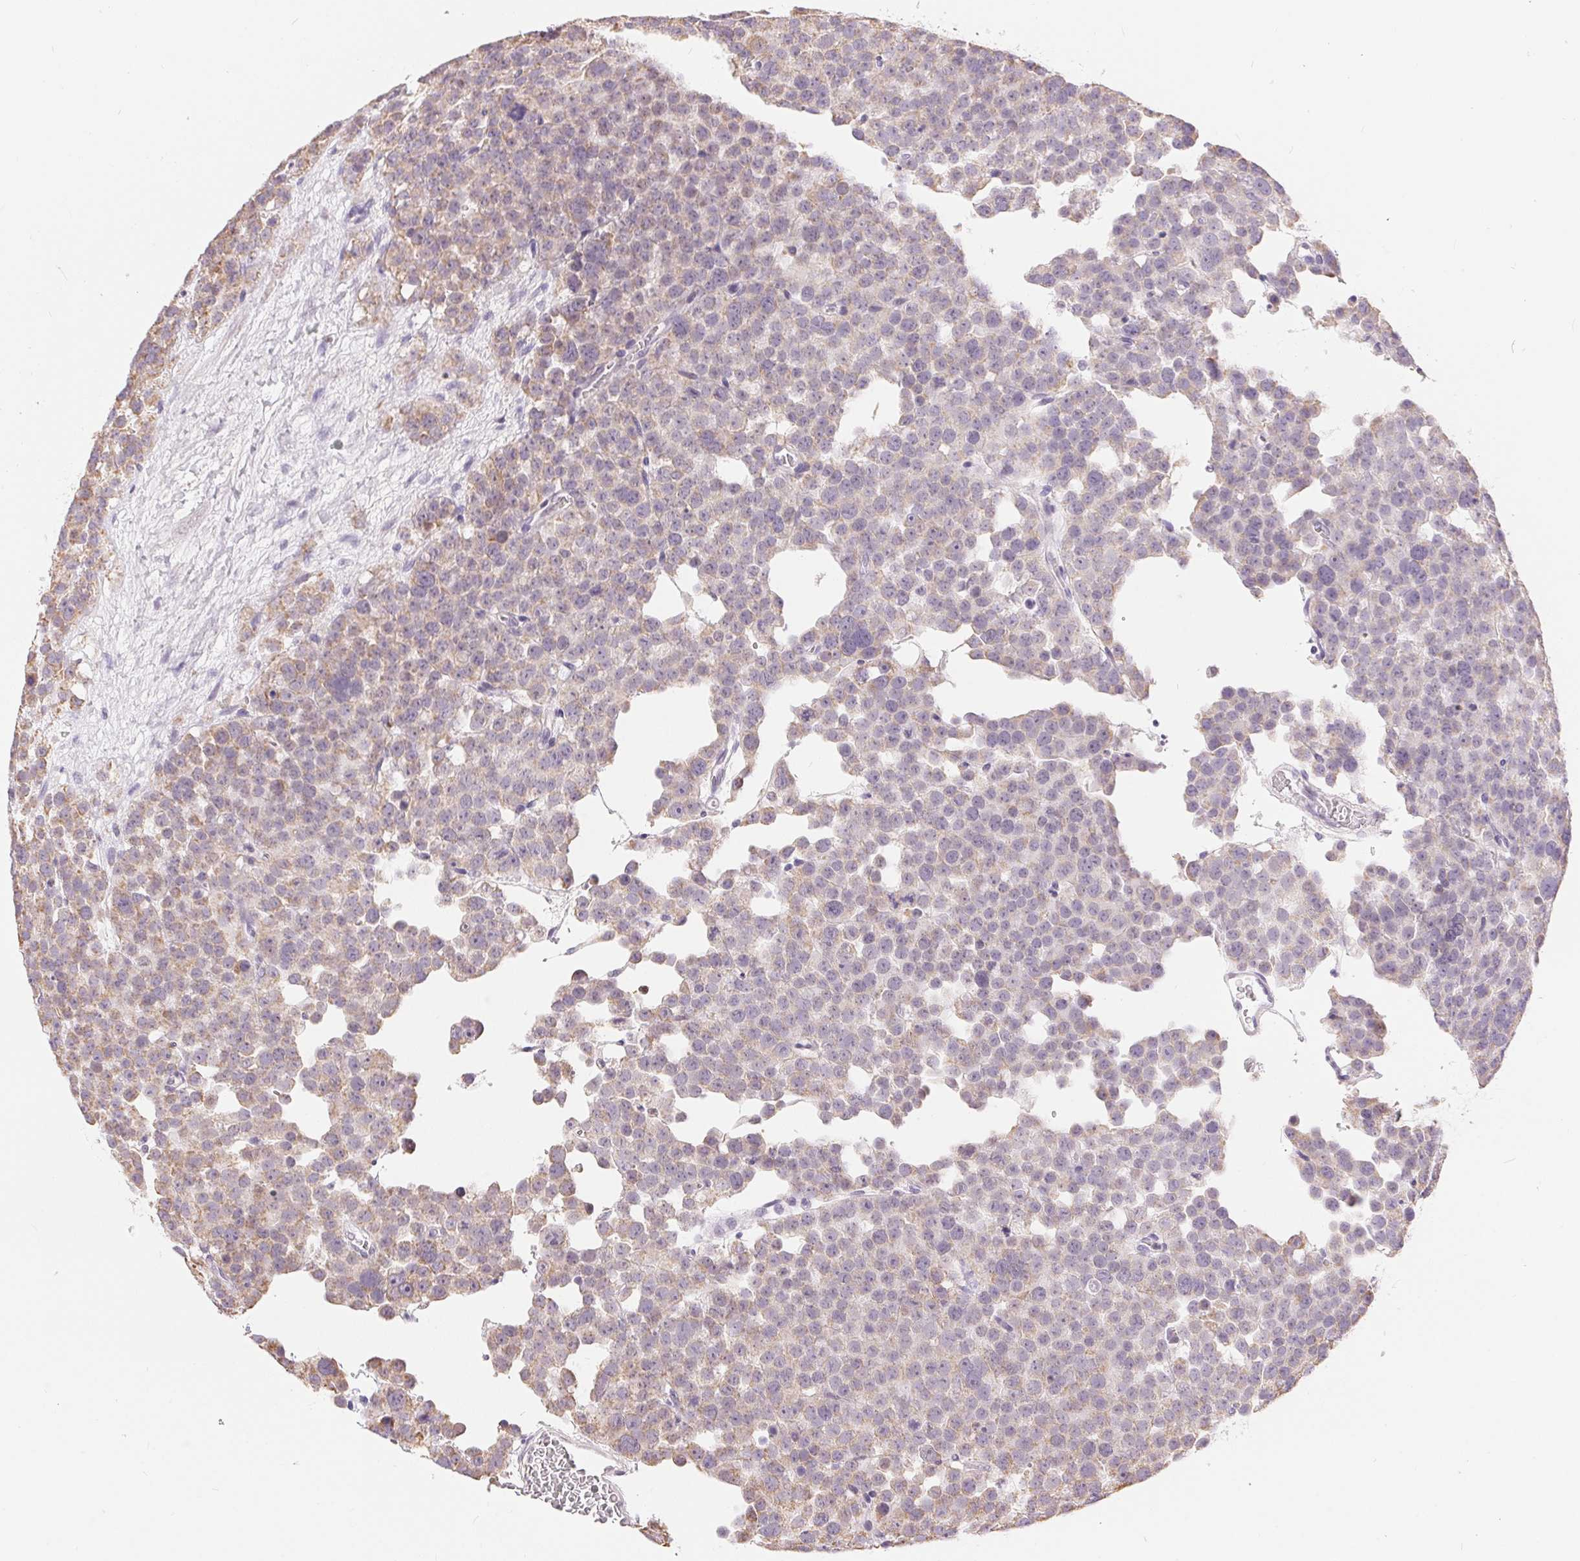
{"staining": {"intensity": "weak", "quantity": "<25%", "location": "cytoplasmic/membranous"}, "tissue": "testis cancer", "cell_type": "Tumor cells", "image_type": "cancer", "snomed": [{"axis": "morphology", "description": "Seminoma, NOS"}, {"axis": "topography", "description": "Testis"}], "caption": "Immunohistochemistry of seminoma (testis) reveals no staining in tumor cells. Nuclei are stained in blue.", "gene": "POU2F2", "patient": {"sex": "male", "age": 71}}